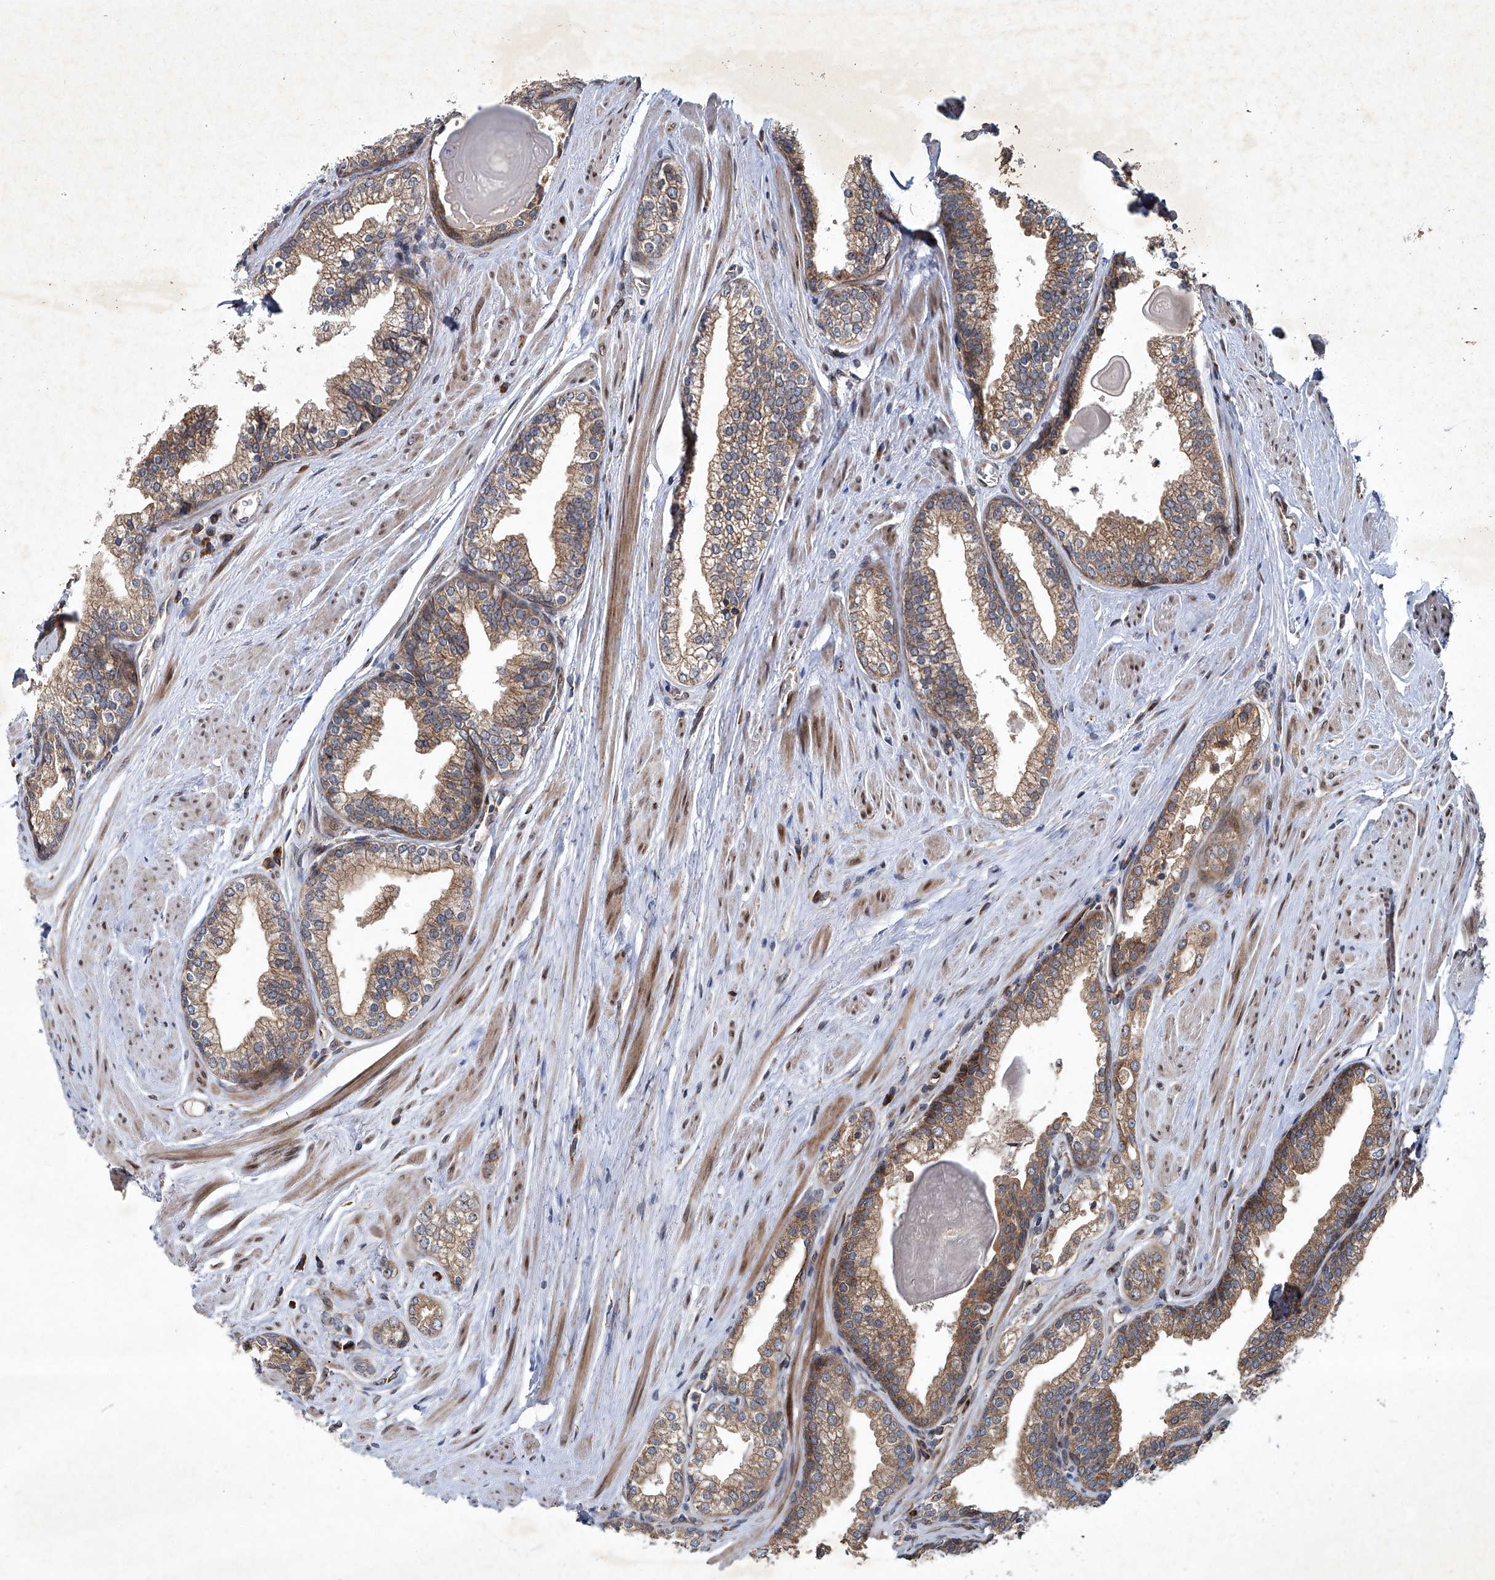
{"staining": {"intensity": "moderate", "quantity": ">75%", "location": "cytoplasmic/membranous"}, "tissue": "prostate cancer", "cell_type": "Tumor cells", "image_type": "cancer", "snomed": [{"axis": "morphology", "description": "Adenocarcinoma, High grade"}, {"axis": "topography", "description": "Prostate"}], "caption": "Brown immunohistochemical staining in human prostate high-grade adenocarcinoma reveals moderate cytoplasmic/membranous staining in about >75% of tumor cells.", "gene": "GPR132", "patient": {"sex": "male", "age": 63}}